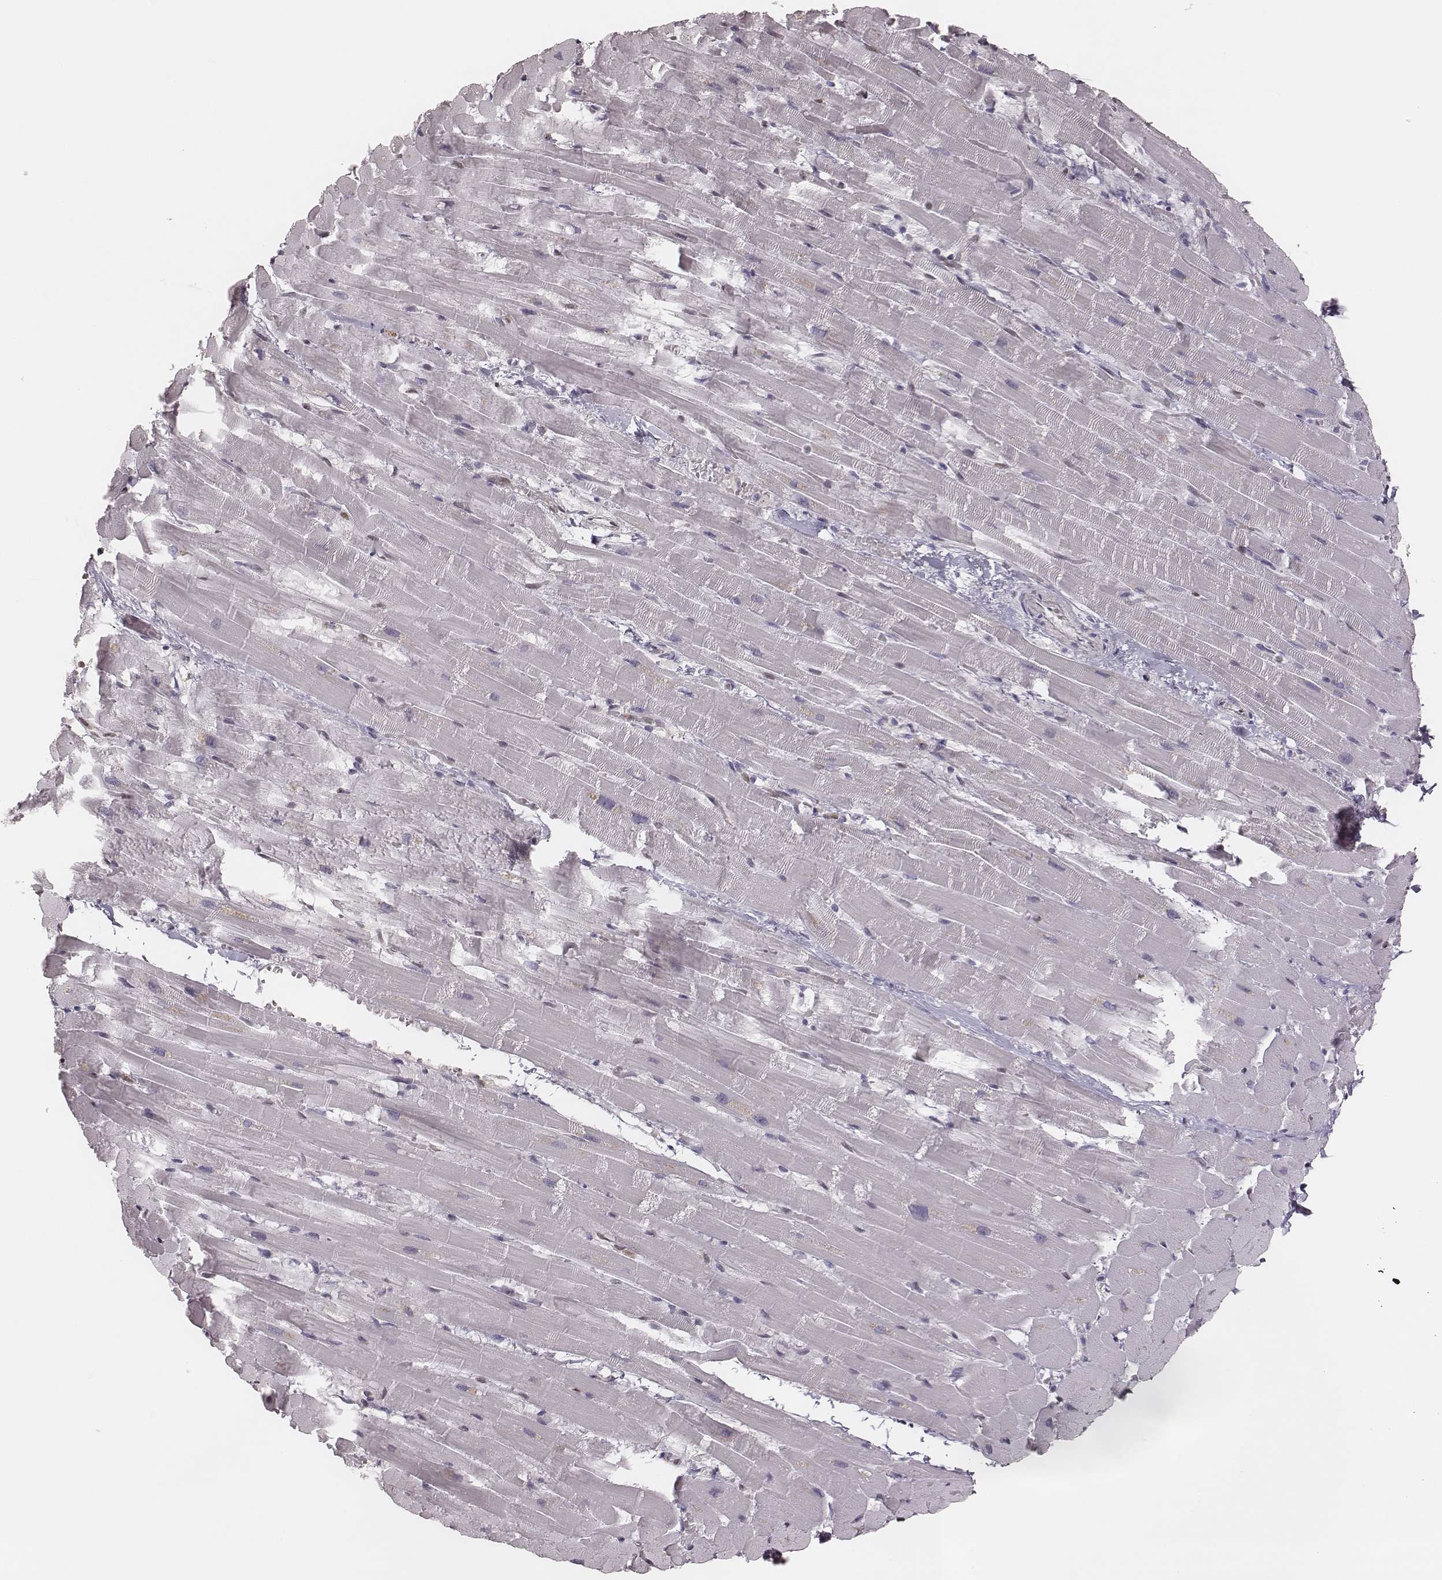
{"staining": {"intensity": "negative", "quantity": "none", "location": "none"}, "tissue": "heart muscle", "cell_type": "Cardiomyocytes", "image_type": "normal", "snomed": [{"axis": "morphology", "description": "Normal tissue, NOS"}, {"axis": "topography", "description": "Heart"}], "caption": "IHC histopathology image of benign heart muscle: human heart muscle stained with DAB (3,3'-diaminobenzidine) reveals no significant protein expression in cardiomyocytes.", "gene": "MSX1", "patient": {"sex": "male", "age": 37}}